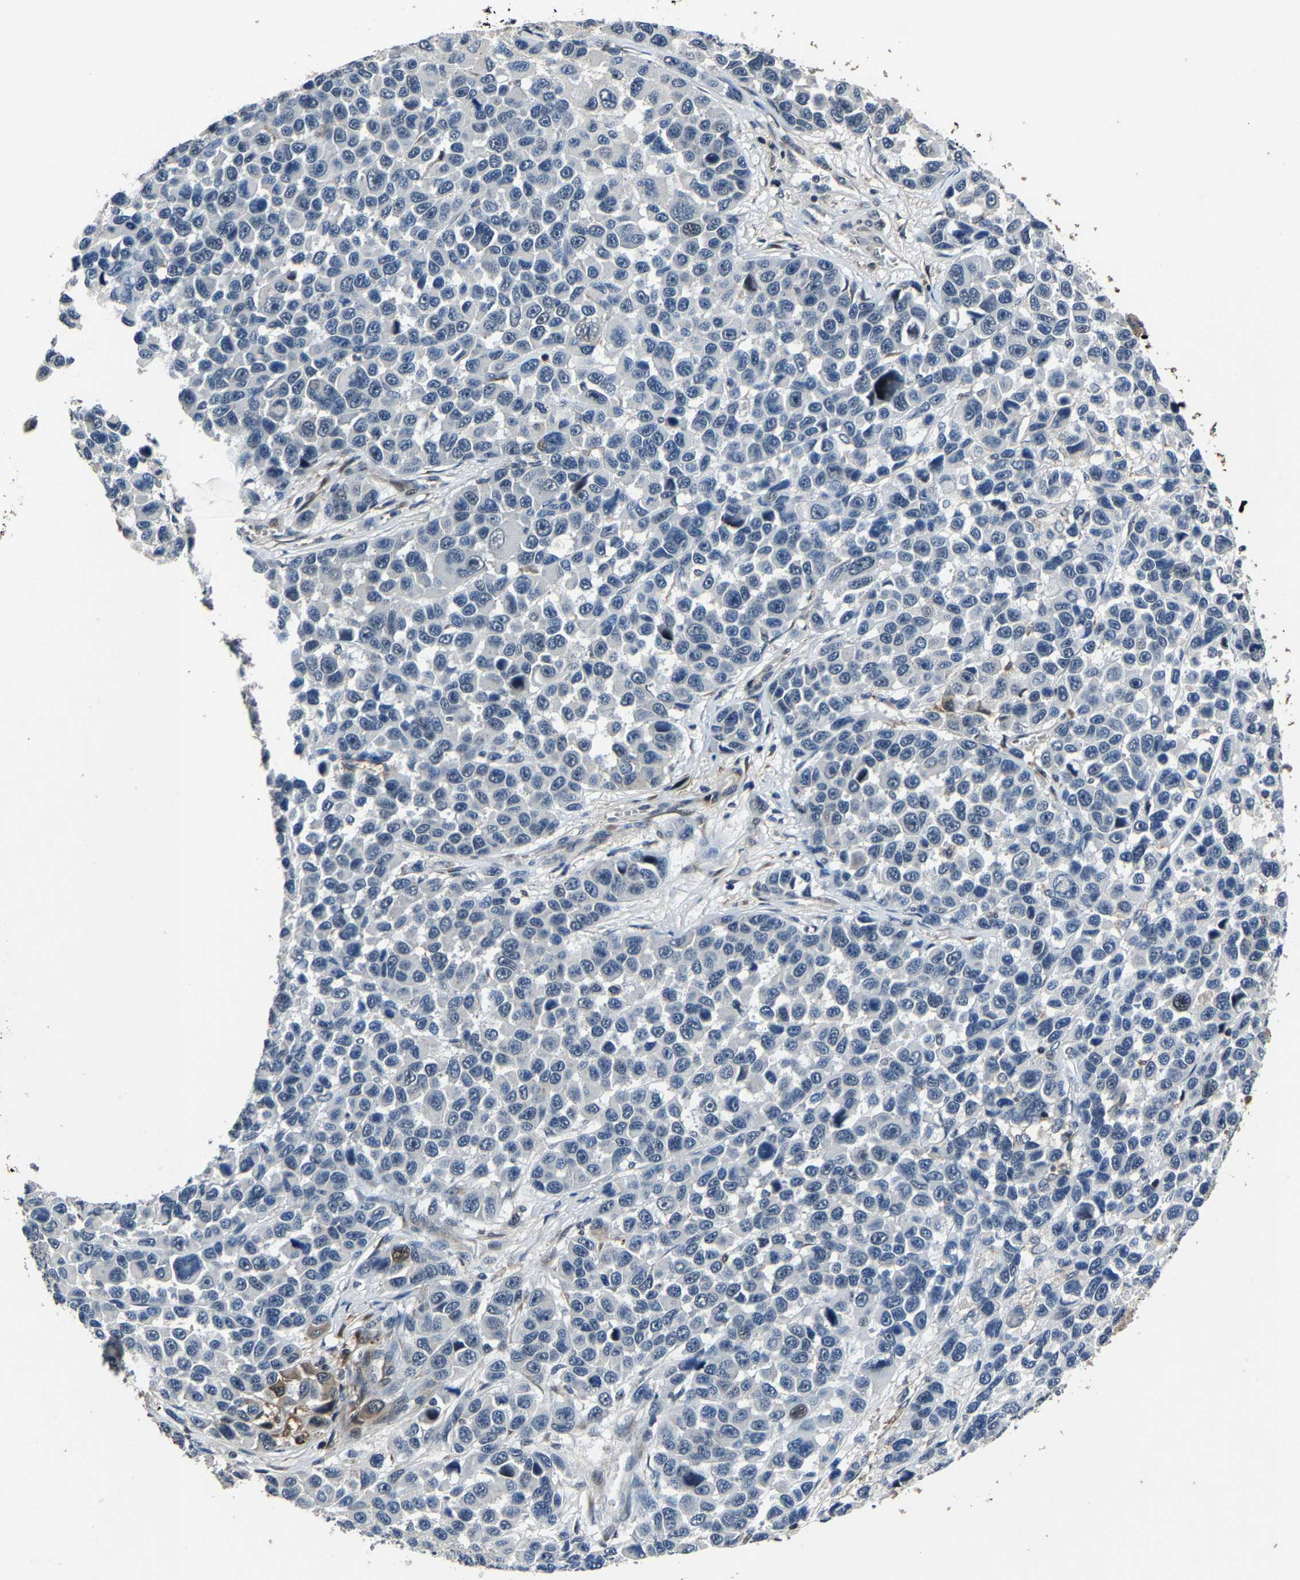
{"staining": {"intensity": "negative", "quantity": "none", "location": "none"}, "tissue": "melanoma", "cell_type": "Tumor cells", "image_type": "cancer", "snomed": [{"axis": "morphology", "description": "Malignant melanoma, NOS"}, {"axis": "topography", "description": "Skin"}], "caption": "High magnification brightfield microscopy of malignant melanoma stained with DAB (3,3'-diaminobenzidine) (brown) and counterstained with hematoxylin (blue): tumor cells show no significant positivity.", "gene": "PCNX2", "patient": {"sex": "male", "age": 53}}